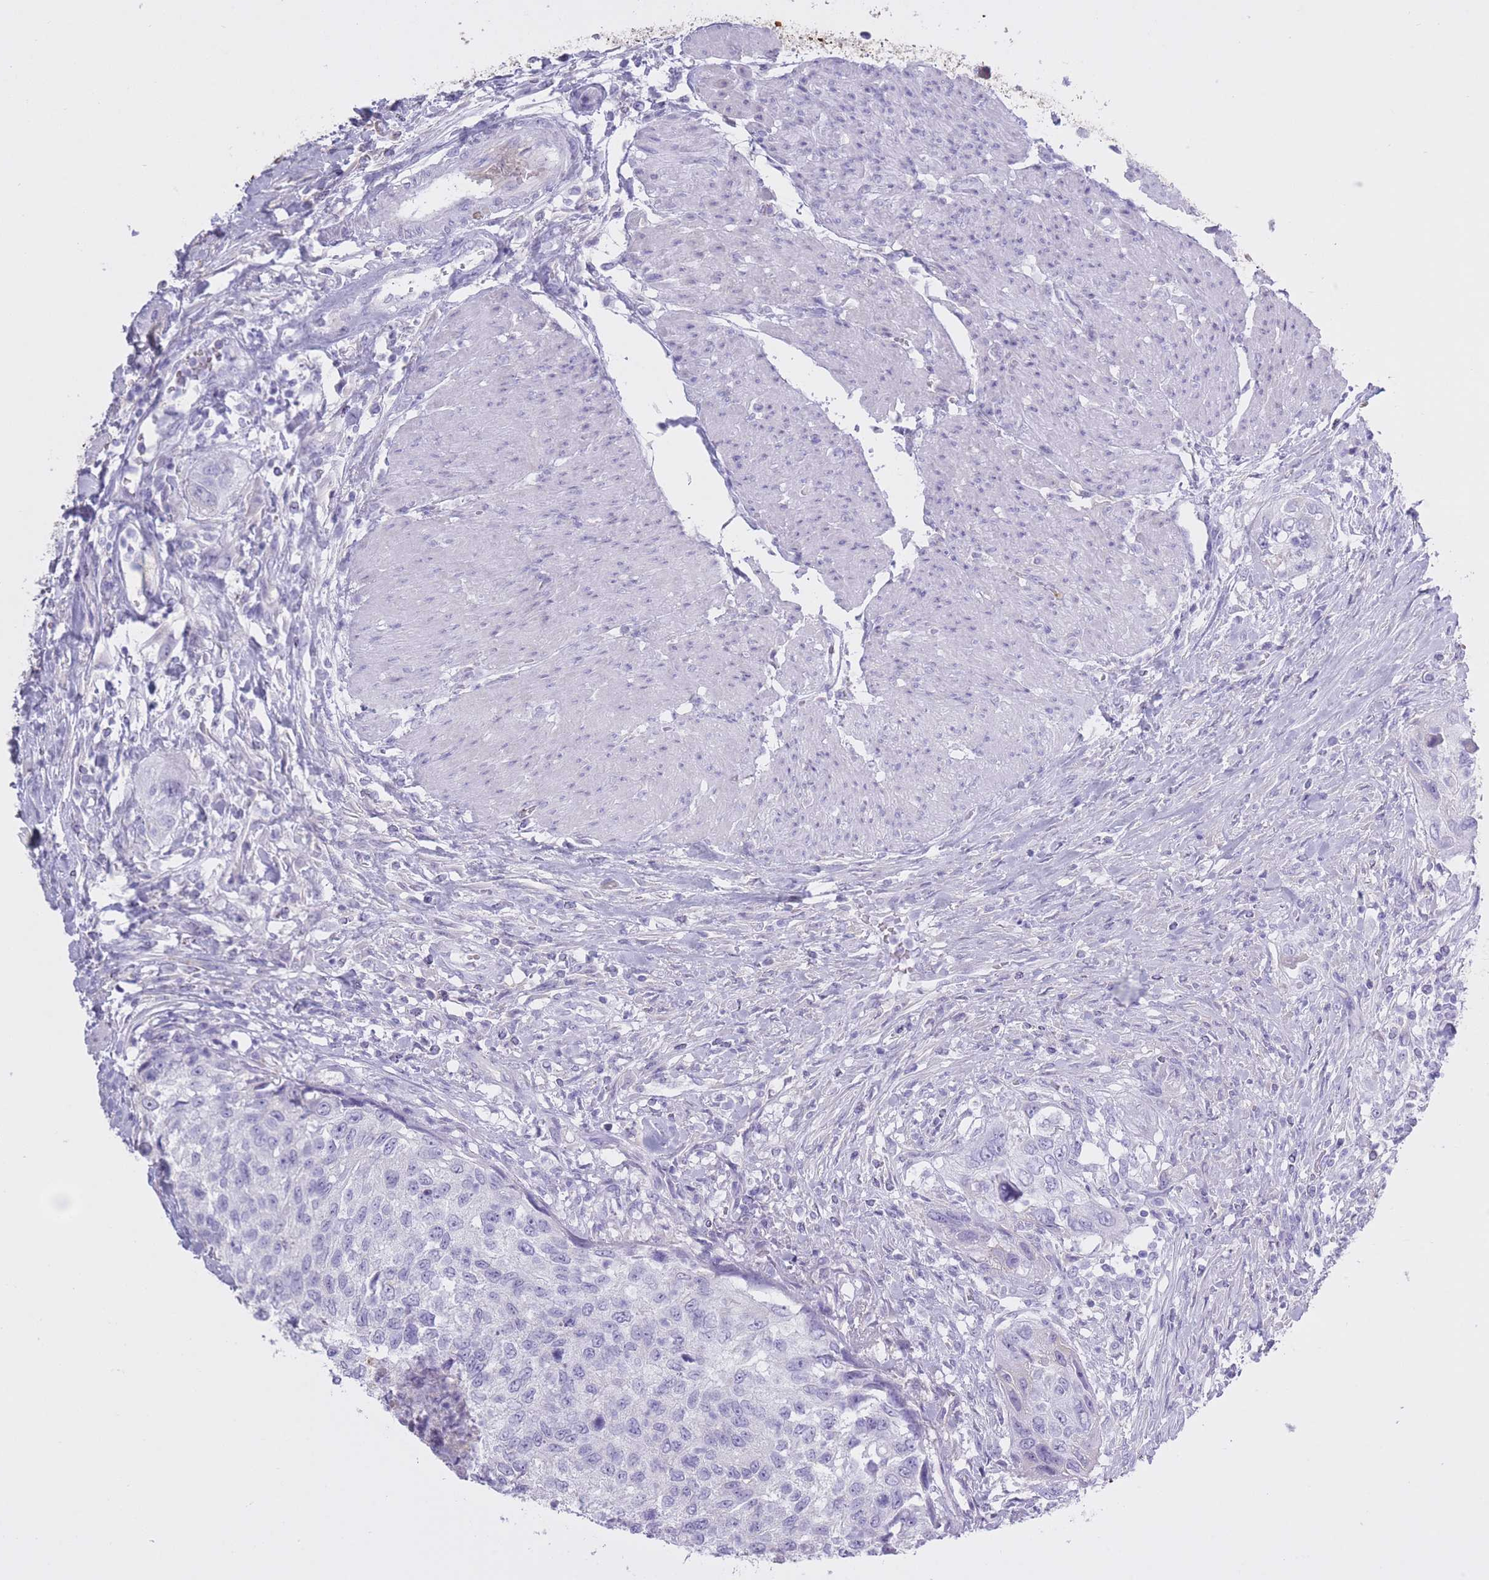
{"staining": {"intensity": "negative", "quantity": "none", "location": "none"}, "tissue": "urothelial cancer", "cell_type": "Tumor cells", "image_type": "cancer", "snomed": [{"axis": "morphology", "description": "Urothelial carcinoma, High grade"}, {"axis": "topography", "description": "Urinary bladder"}], "caption": "This is an IHC image of urothelial carcinoma (high-grade). There is no positivity in tumor cells.", "gene": "AP3S2", "patient": {"sex": "female", "age": 60}}